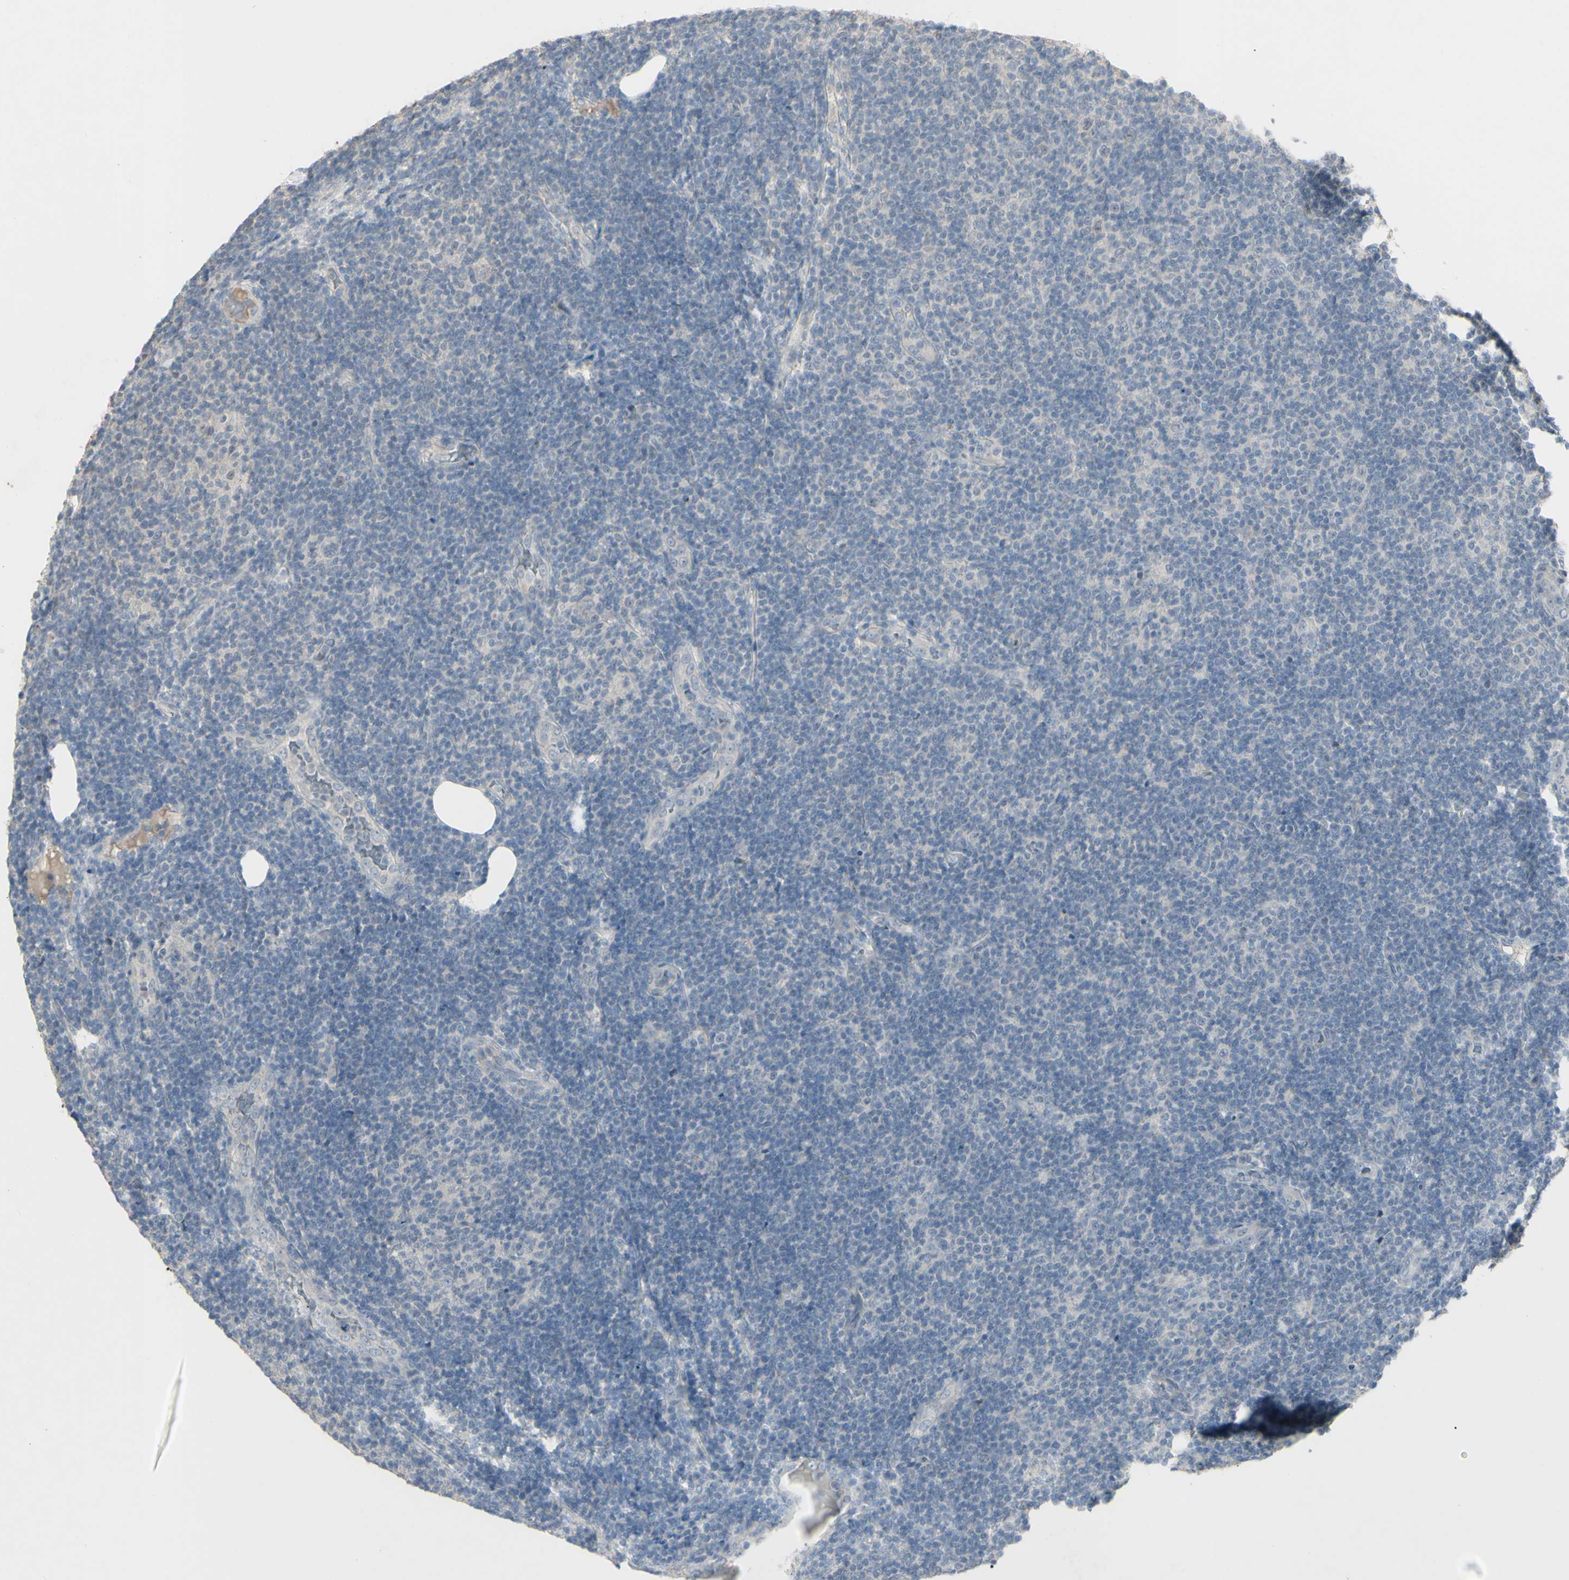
{"staining": {"intensity": "negative", "quantity": "none", "location": "none"}, "tissue": "lymphoma", "cell_type": "Tumor cells", "image_type": "cancer", "snomed": [{"axis": "morphology", "description": "Malignant lymphoma, non-Hodgkin's type, Low grade"}, {"axis": "topography", "description": "Lymph node"}], "caption": "Tumor cells show no significant expression in lymphoma.", "gene": "PIAS4", "patient": {"sex": "male", "age": 83}}